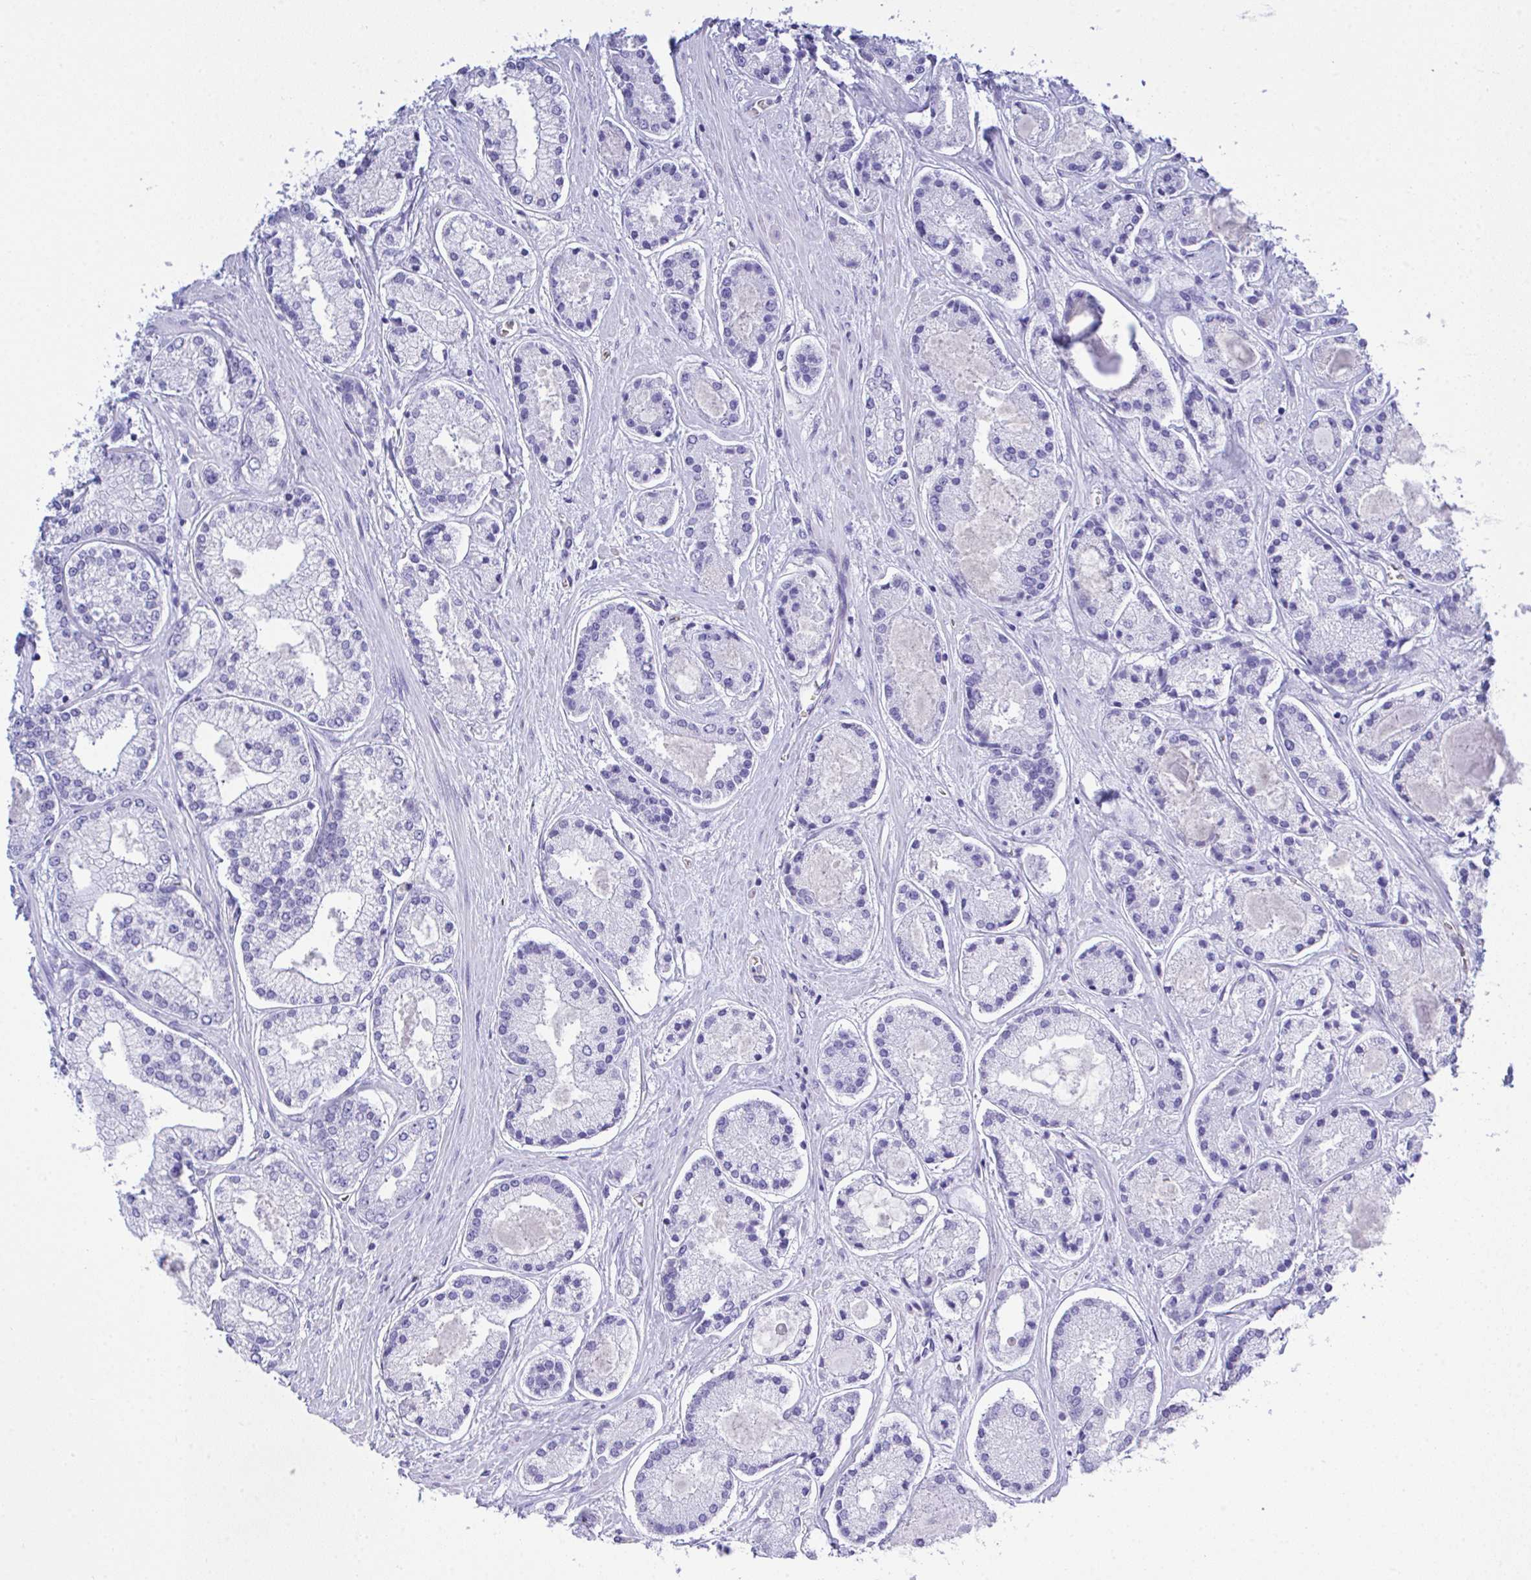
{"staining": {"intensity": "negative", "quantity": "none", "location": "none"}, "tissue": "prostate cancer", "cell_type": "Tumor cells", "image_type": "cancer", "snomed": [{"axis": "morphology", "description": "Adenocarcinoma, High grade"}, {"axis": "topography", "description": "Prostate"}], "caption": "Prostate high-grade adenocarcinoma stained for a protein using immunohistochemistry (IHC) reveals no expression tumor cells.", "gene": "AKR1D1", "patient": {"sex": "male", "age": 67}}